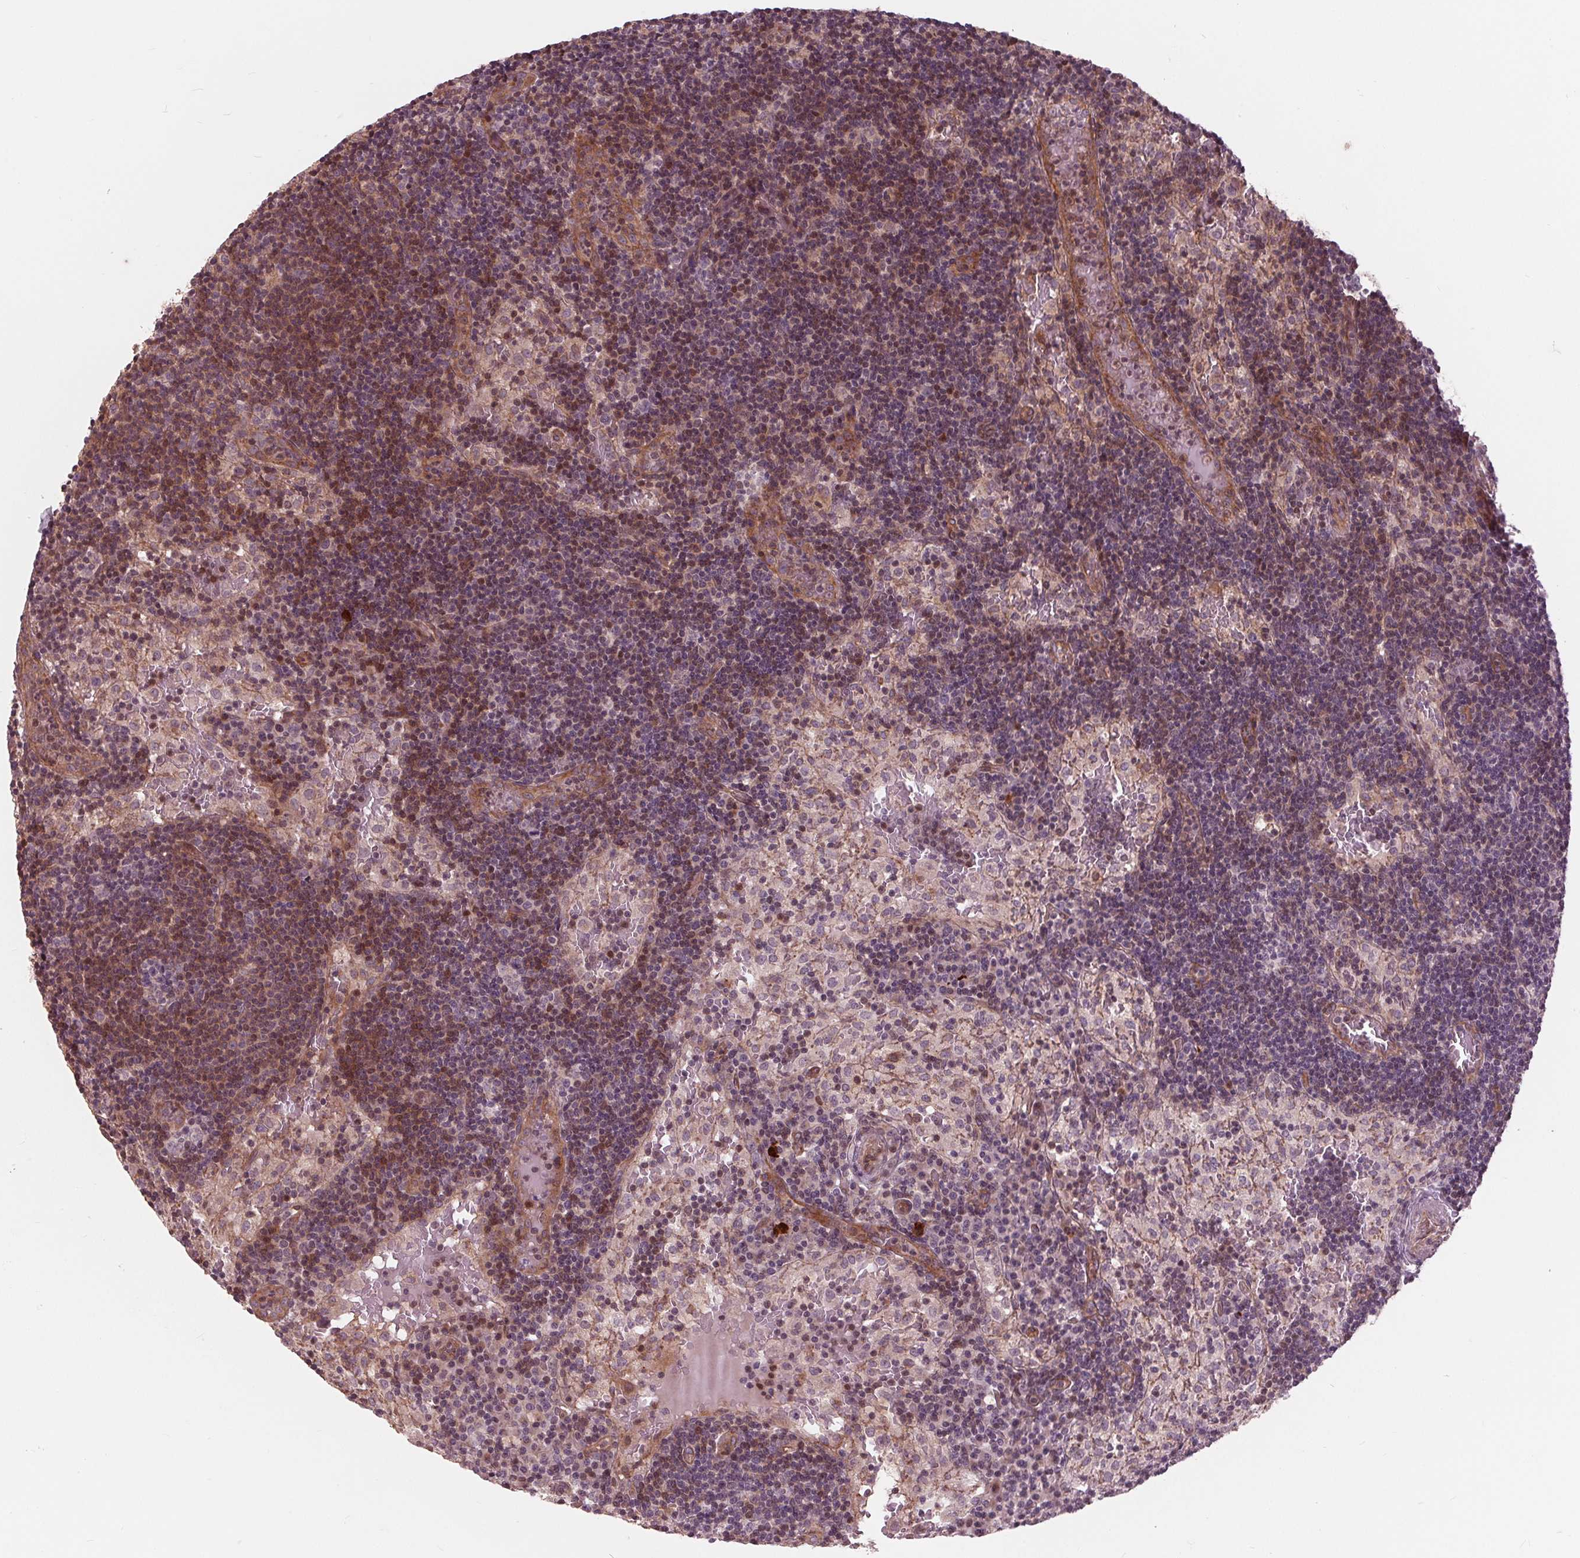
{"staining": {"intensity": "negative", "quantity": "none", "location": "none"}, "tissue": "lymph node", "cell_type": "Germinal center cells", "image_type": "normal", "snomed": [{"axis": "morphology", "description": "Normal tissue, NOS"}, {"axis": "topography", "description": "Lymph node"}], "caption": "The image shows no significant expression in germinal center cells of lymph node.", "gene": "TXNIP", "patient": {"sex": "male", "age": 62}}